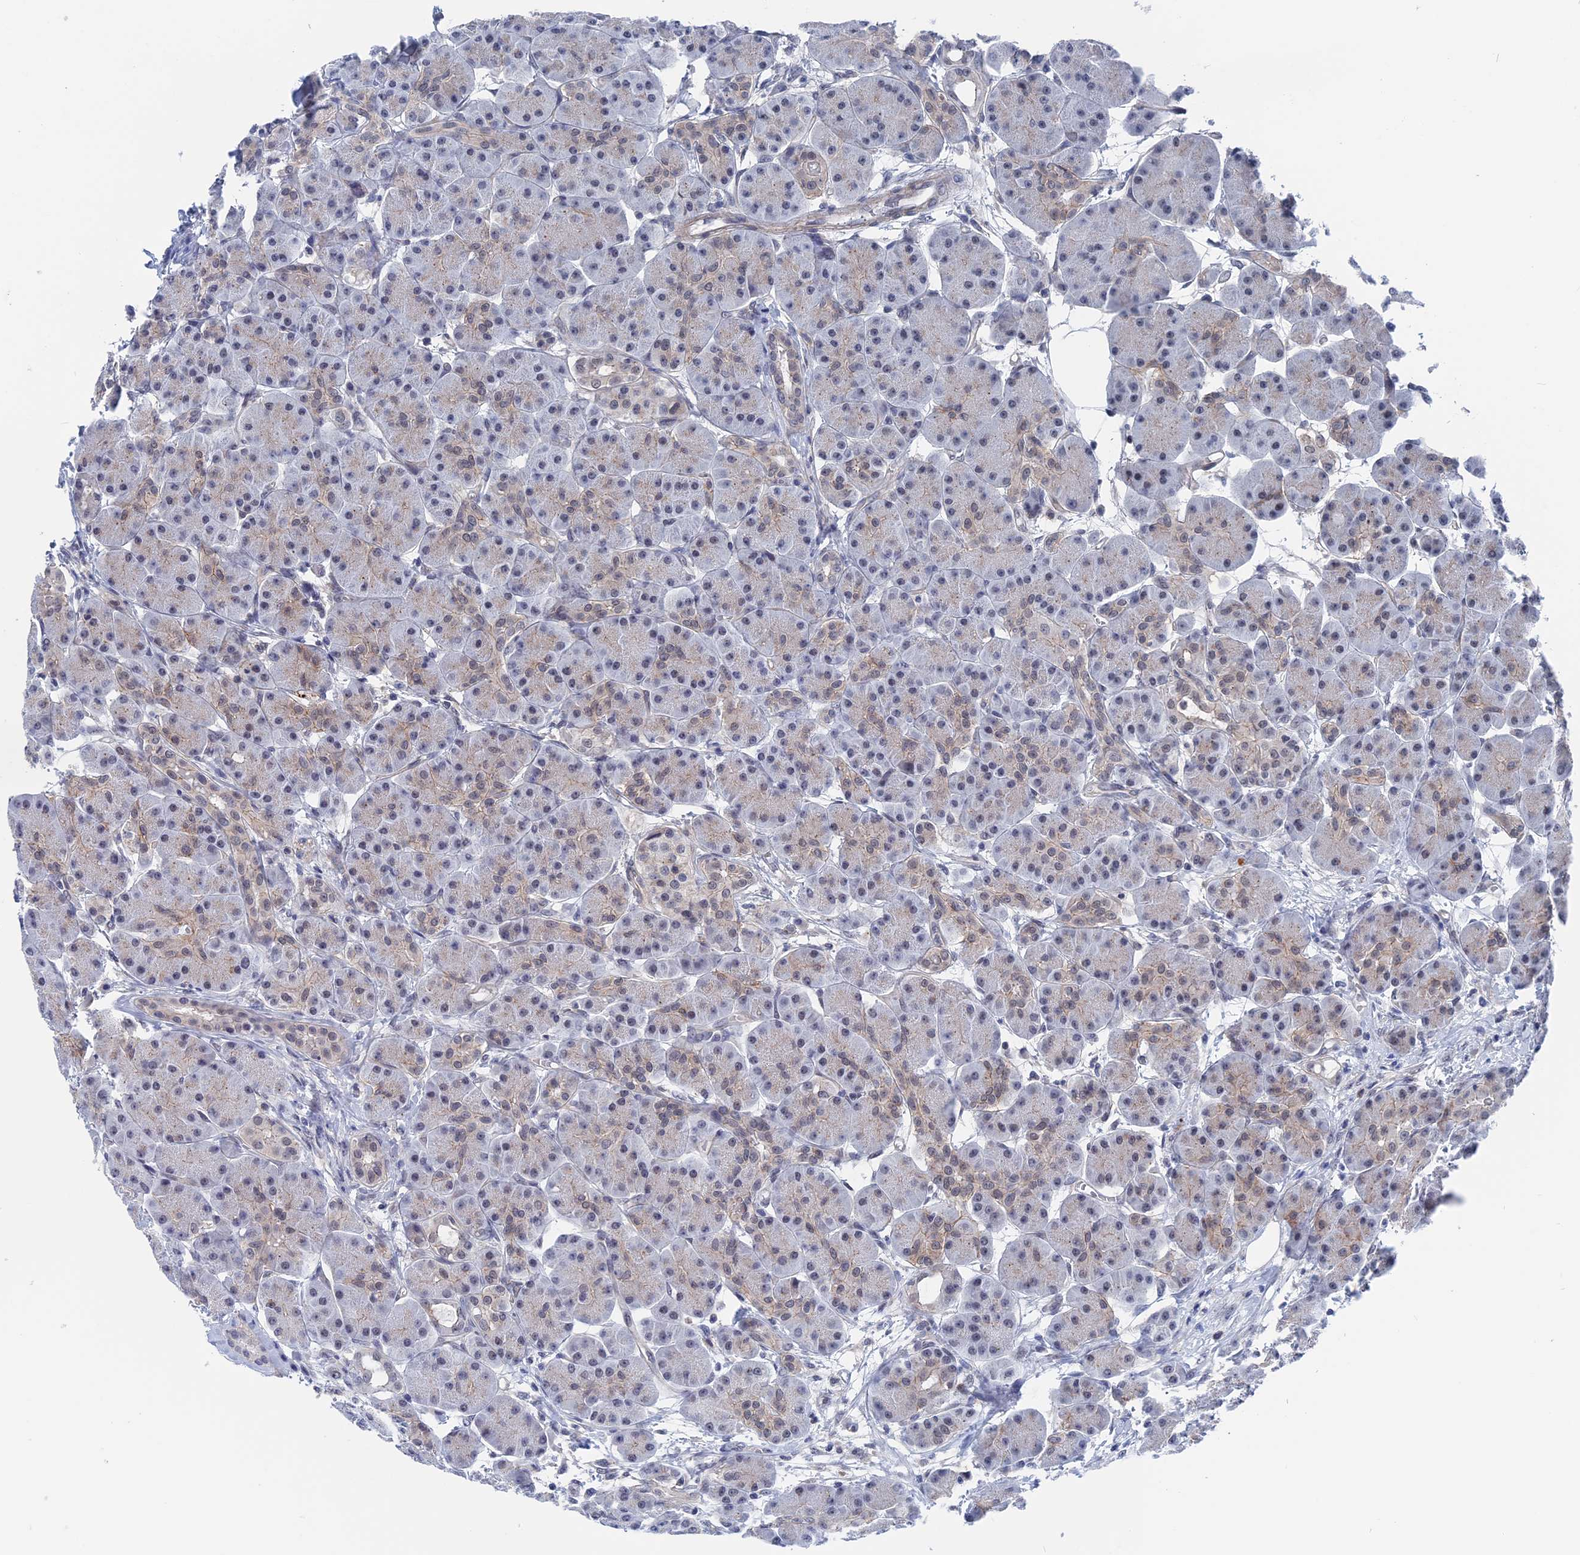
{"staining": {"intensity": "weak", "quantity": "25%-75%", "location": "cytoplasmic/membranous"}, "tissue": "pancreas", "cell_type": "Exocrine glandular cells", "image_type": "normal", "snomed": [{"axis": "morphology", "description": "Normal tissue, NOS"}, {"axis": "topography", "description": "Pancreas"}], "caption": "IHC histopathology image of unremarkable pancreas: pancreas stained using immunohistochemistry (IHC) reveals low levels of weak protein expression localized specifically in the cytoplasmic/membranous of exocrine glandular cells, appearing as a cytoplasmic/membranous brown color.", "gene": "MARCHF3", "patient": {"sex": "male", "age": 63}}